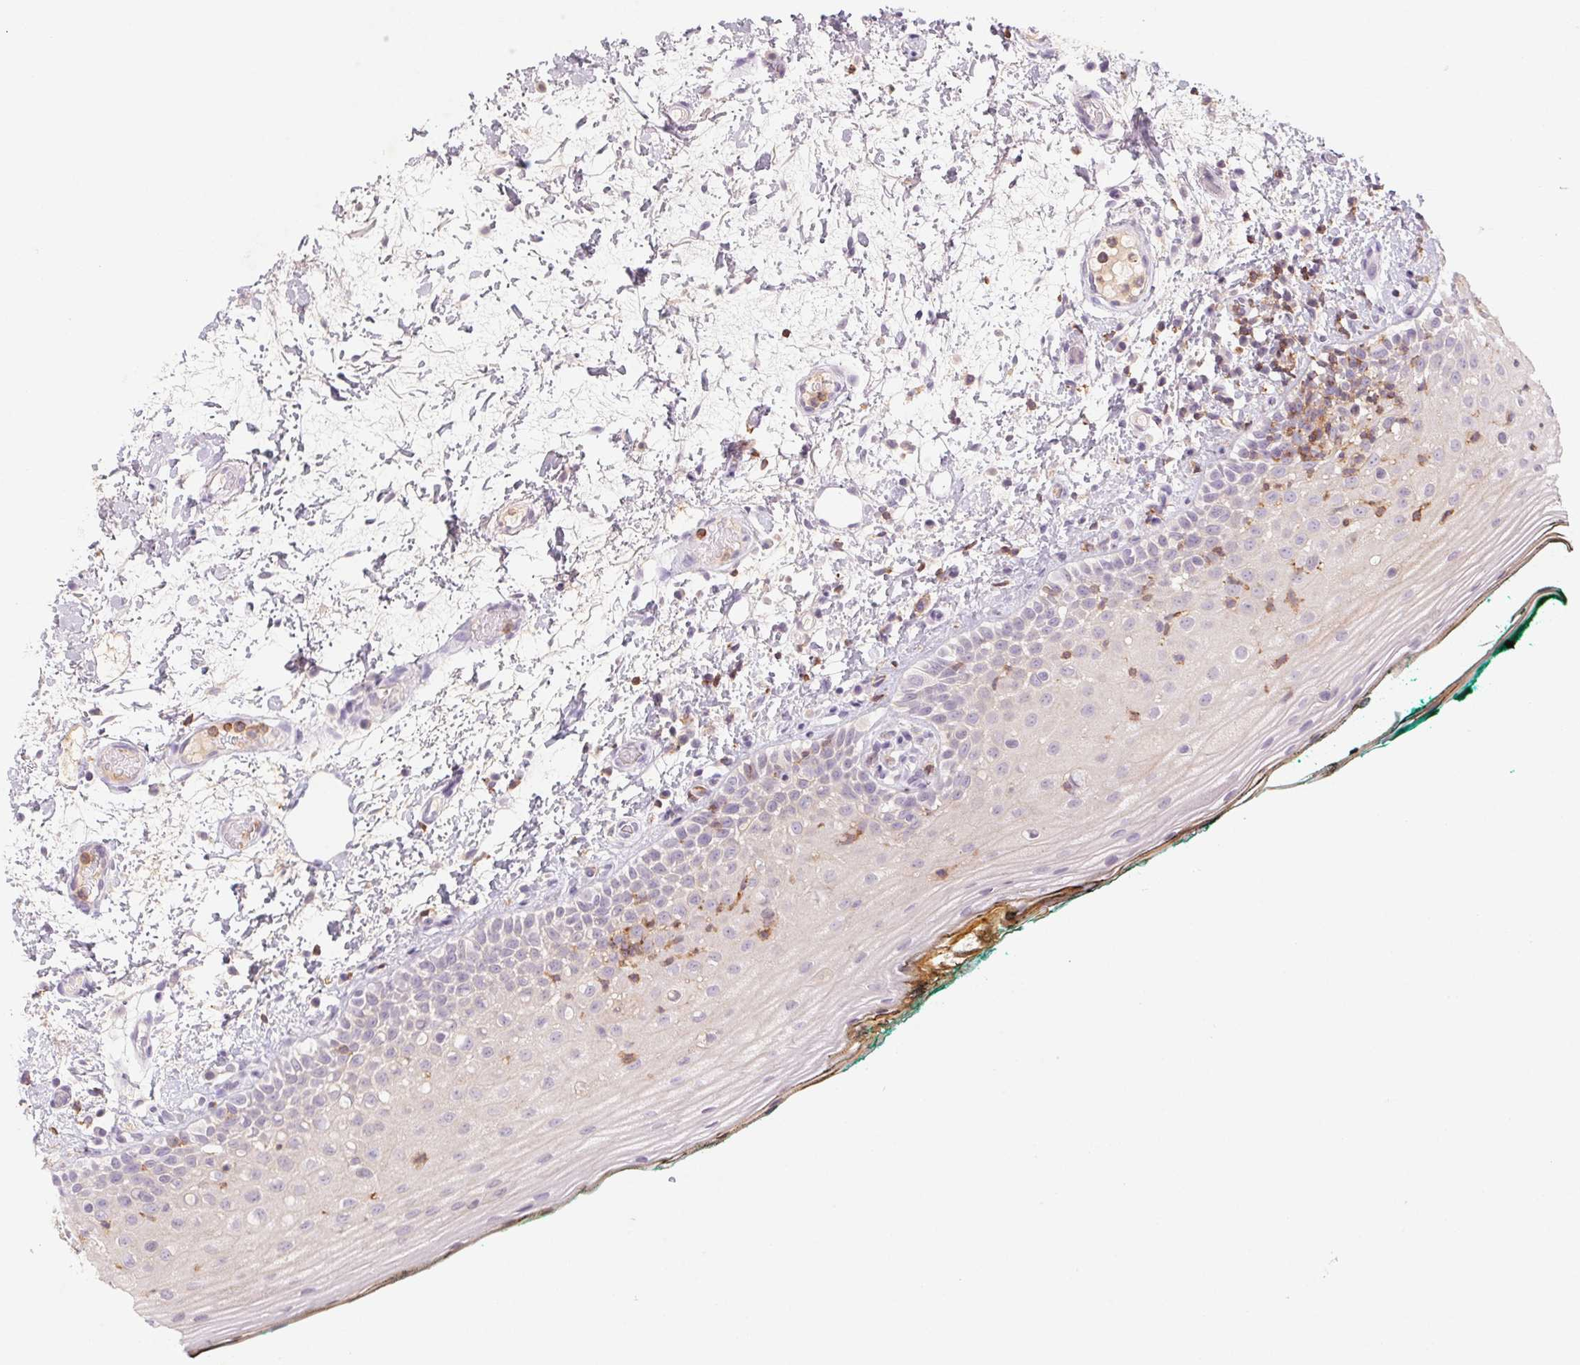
{"staining": {"intensity": "negative", "quantity": "none", "location": "none"}, "tissue": "oral mucosa", "cell_type": "Squamous epithelial cells", "image_type": "normal", "snomed": [{"axis": "morphology", "description": "Normal tissue, NOS"}, {"axis": "topography", "description": "Oral tissue"}], "caption": "Oral mucosa stained for a protein using immunohistochemistry exhibits no expression squamous epithelial cells.", "gene": "KIF26A", "patient": {"sex": "female", "age": 83}}